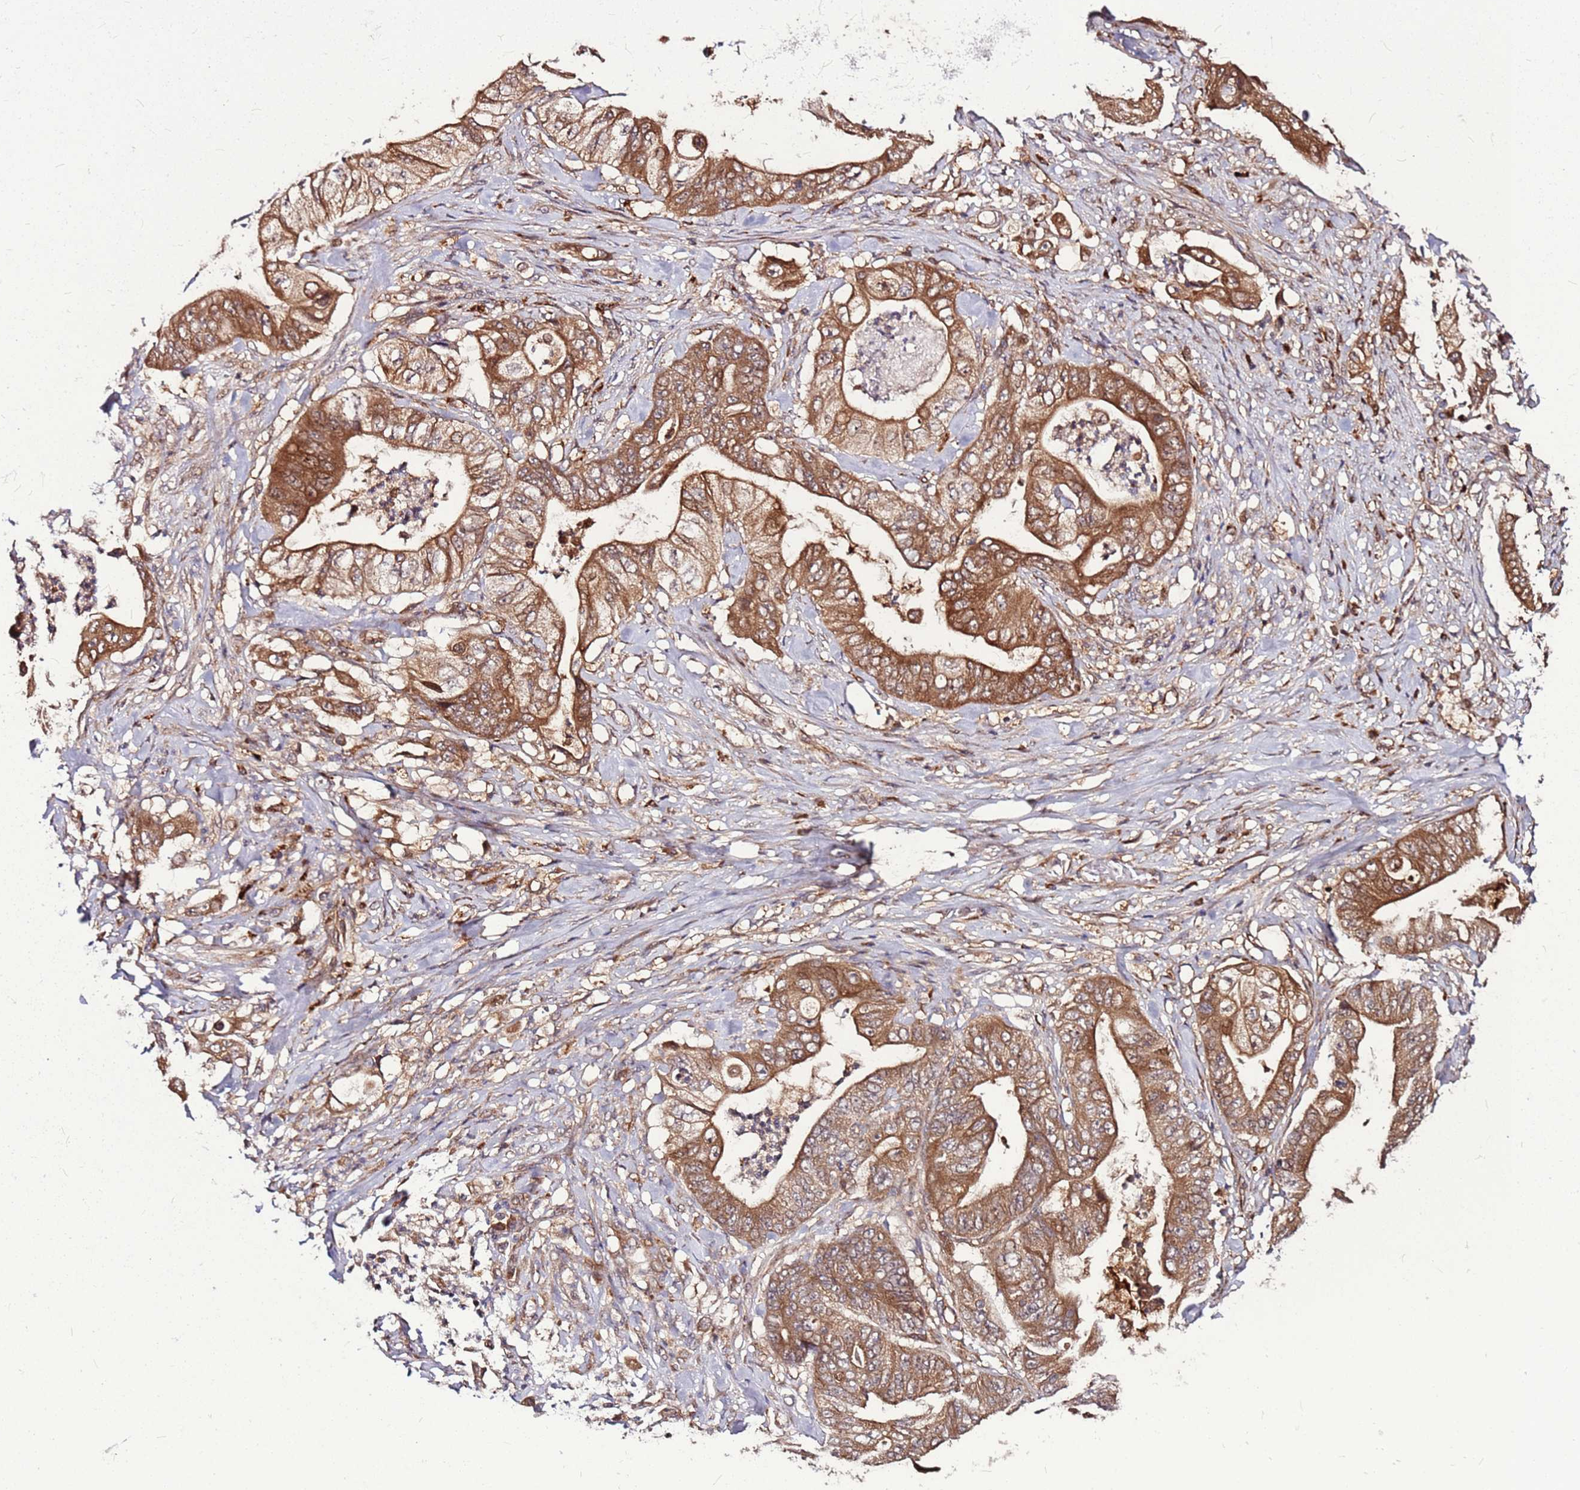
{"staining": {"intensity": "strong", "quantity": ">75%", "location": "cytoplasmic/membranous"}, "tissue": "stomach cancer", "cell_type": "Tumor cells", "image_type": "cancer", "snomed": [{"axis": "morphology", "description": "Adenocarcinoma, NOS"}, {"axis": "topography", "description": "Stomach"}], "caption": "Protein analysis of adenocarcinoma (stomach) tissue exhibits strong cytoplasmic/membranous positivity in approximately >75% of tumor cells.", "gene": "LYPLAL1", "patient": {"sex": "female", "age": 73}}